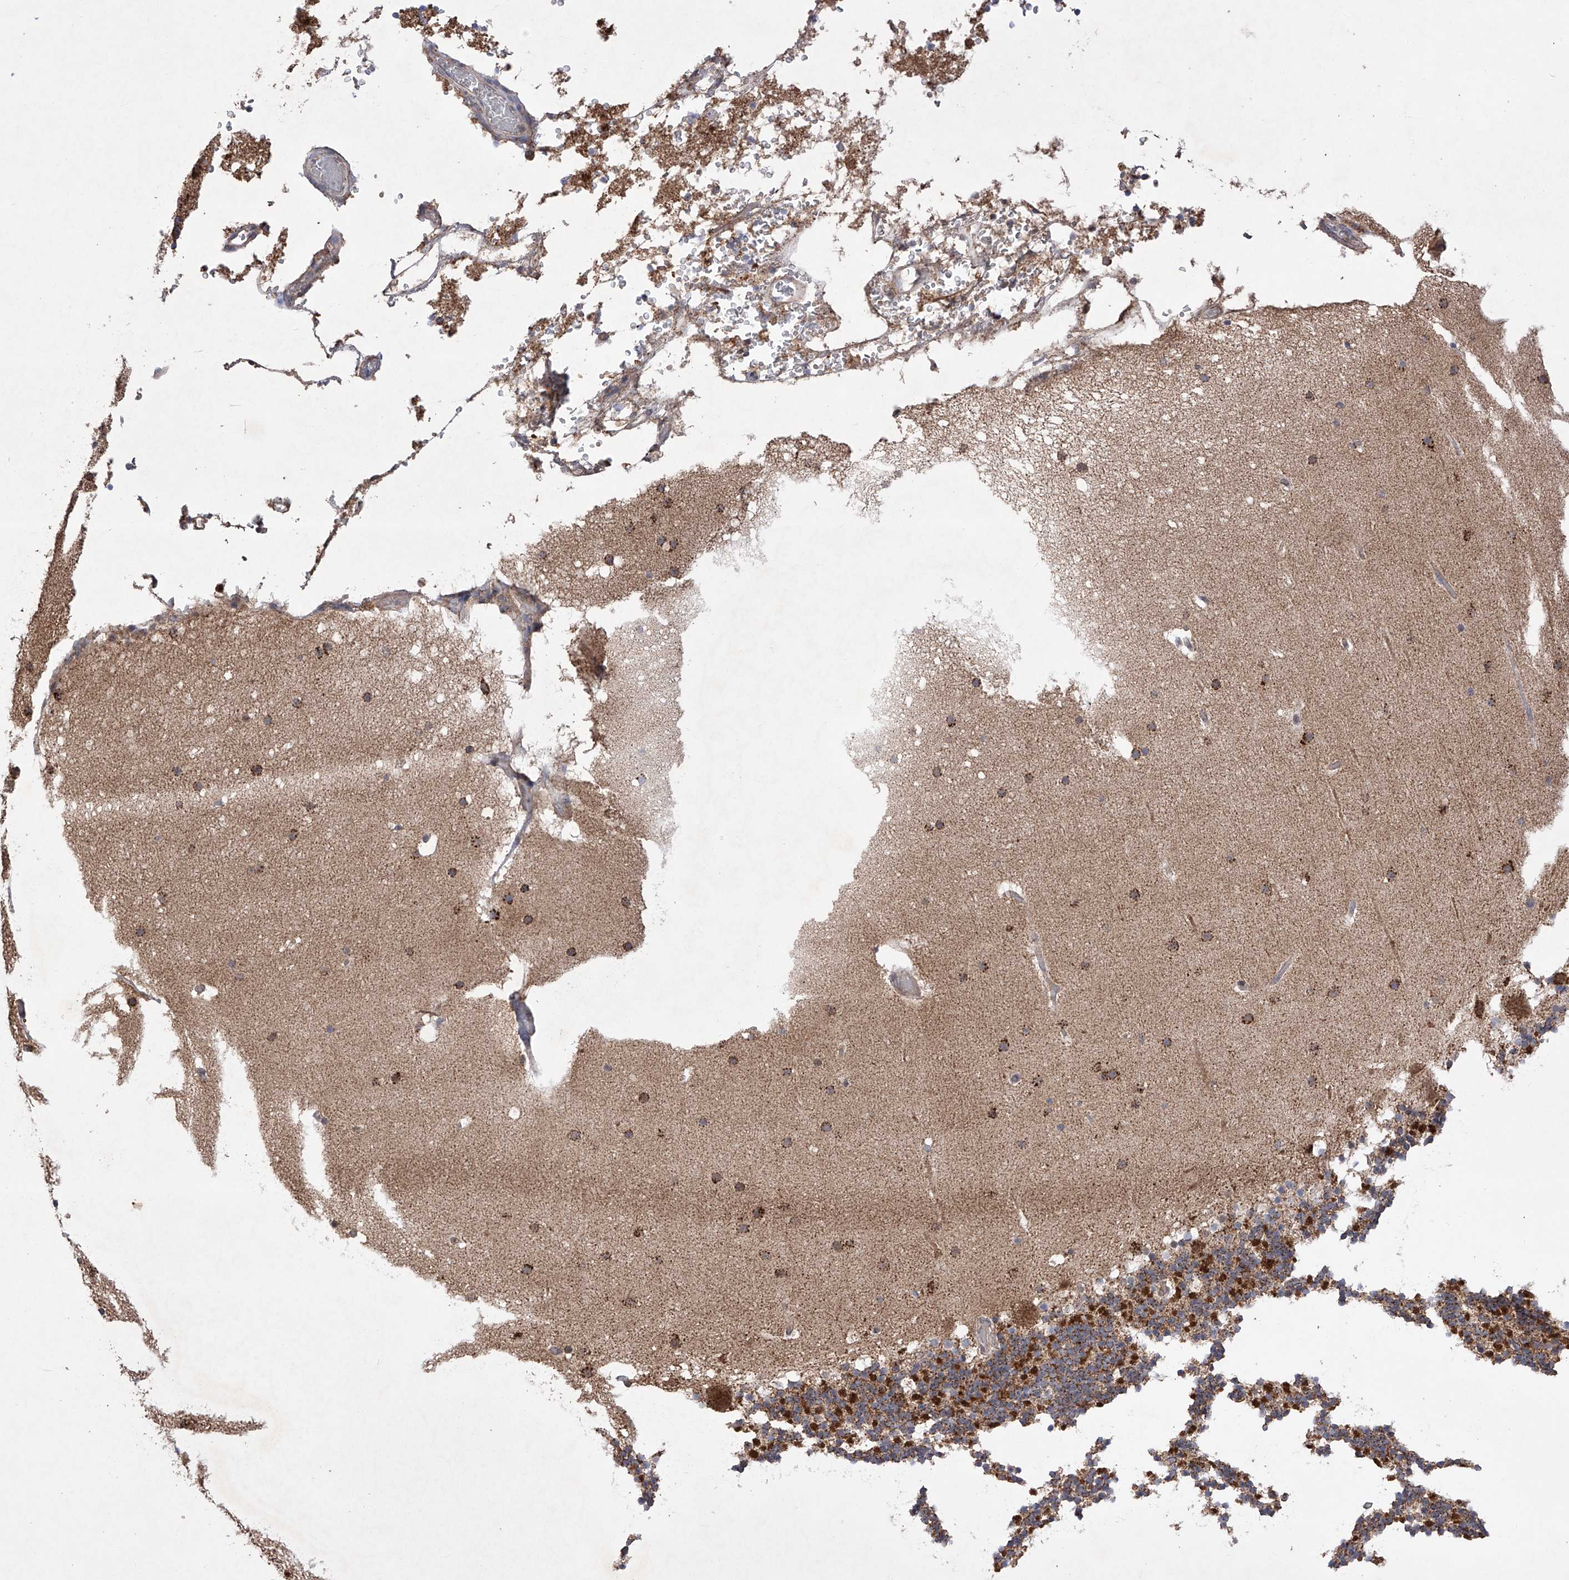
{"staining": {"intensity": "strong", "quantity": "<25%", "location": "cytoplasmic/membranous"}, "tissue": "cerebellum", "cell_type": "Cells in granular layer", "image_type": "normal", "snomed": [{"axis": "morphology", "description": "Normal tissue, NOS"}, {"axis": "topography", "description": "Cerebellum"}], "caption": "Immunohistochemical staining of normal human cerebellum demonstrates medium levels of strong cytoplasmic/membranous positivity in about <25% of cells in granular layer. Using DAB (3,3'-diaminobenzidine) (brown) and hematoxylin (blue) stains, captured at high magnification using brightfield microscopy.", "gene": "SDHAF4", "patient": {"sex": "male", "age": 57}}